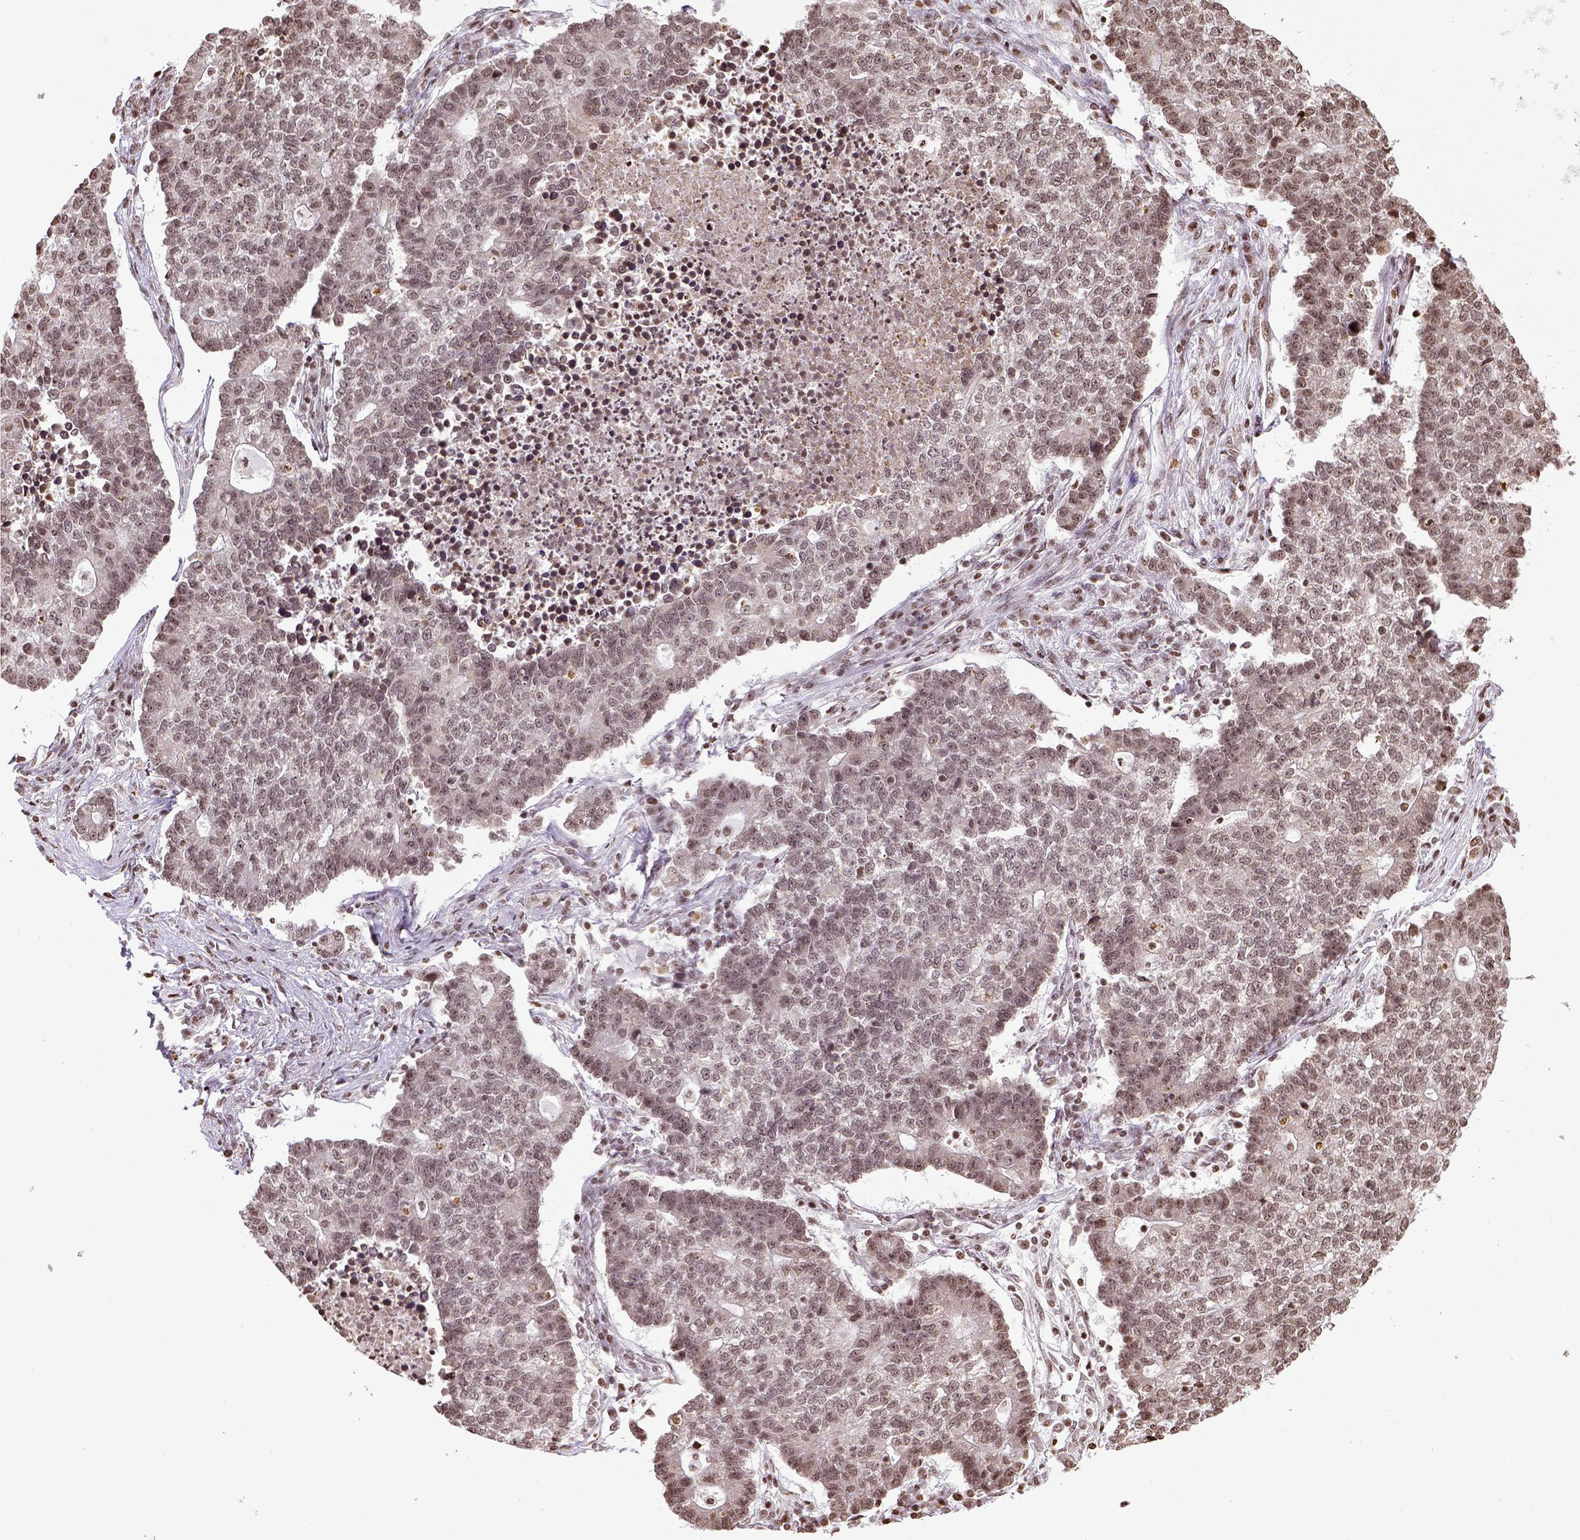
{"staining": {"intensity": "weak", "quantity": ">75%", "location": "nuclear"}, "tissue": "lung cancer", "cell_type": "Tumor cells", "image_type": "cancer", "snomed": [{"axis": "morphology", "description": "Adenocarcinoma, NOS"}, {"axis": "topography", "description": "Lung"}], "caption": "Lung cancer (adenocarcinoma) tissue reveals weak nuclear staining in approximately >75% of tumor cells (IHC, brightfield microscopy, high magnification).", "gene": "ZNF75D", "patient": {"sex": "male", "age": 57}}